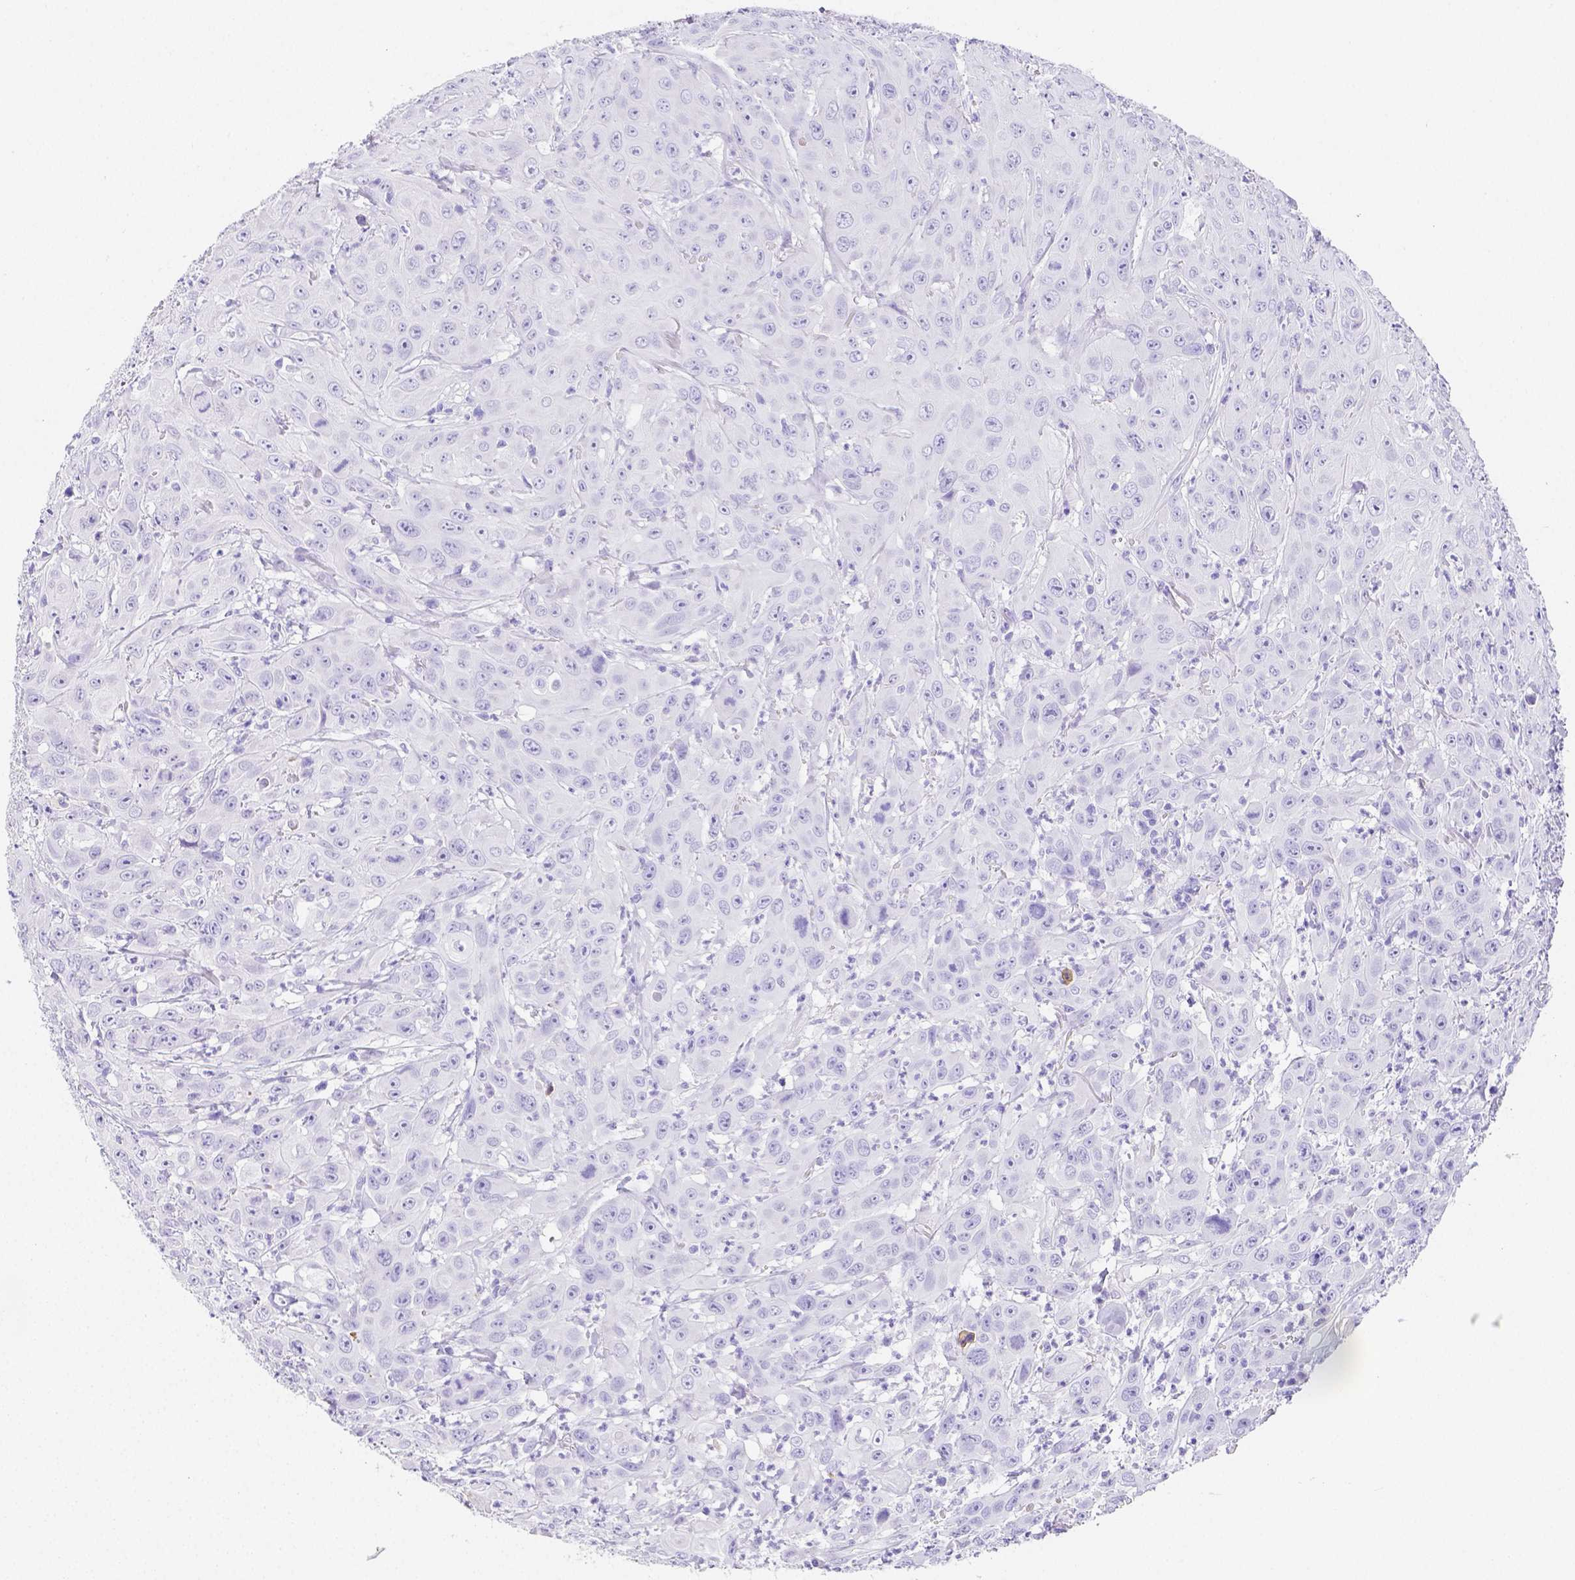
{"staining": {"intensity": "negative", "quantity": "none", "location": "none"}, "tissue": "head and neck cancer", "cell_type": "Tumor cells", "image_type": "cancer", "snomed": [{"axis": "morphology", "description": "Squamous cell carcinoma, NOS"}, {"axis": "topography", "description": "Skin"}, {"axis": "topography", "description": "Head-Neck"}], "caption": "Immunohistochemistry image of neoplastic tissue: human squamous cell carcinoma (head and neck) stained with DAB displays no significant protein expression in tumor cells.", "gene": "ARHGAP36", "patient": {"sex": "male", "age": 80}}